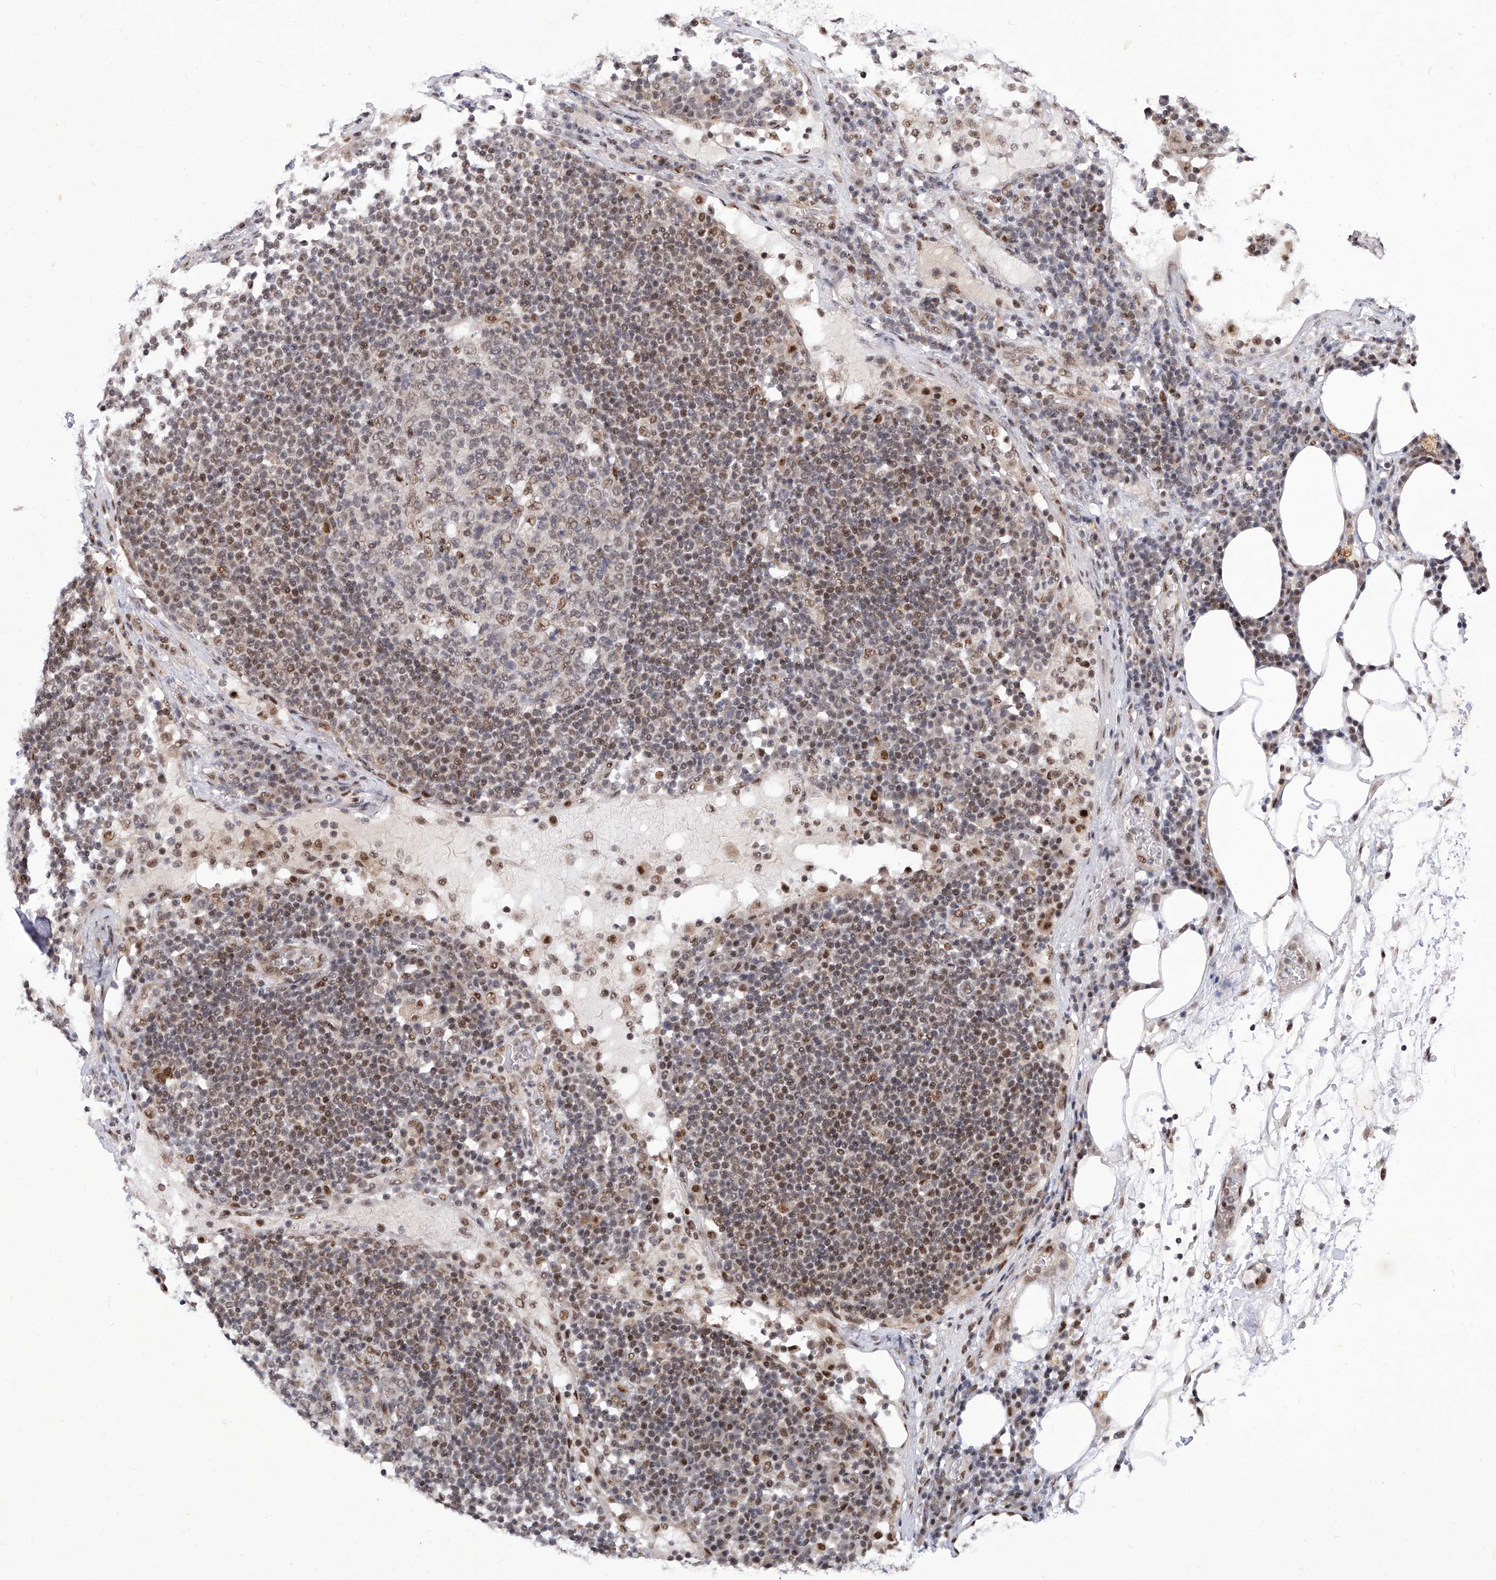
{"staining": {"intensity": "moderate", "quantity": "<25%", "location": "nuclear"}, "tissue": "lymph node", "cell_type": "Germinal center cells", "image_type": "normal", "snomed": [{"axis": "morphology", "description": "Normal tissue, NOS"}, {"axis": "topography", "description": "Lymph node"}], "caption": "Immunohistochemical staining of unremarkable lymph node exhibits moderate nuclear protein positivity in about <25% of germinal center cells. The staining was performed using DAB (3,3'-diaminobenzidine), with brown indicating positive protein expression. Nuclei are stained blue with hematoxylin.", "gene": "RAD54L", "patient": {"sex": "female", "age": 53}}